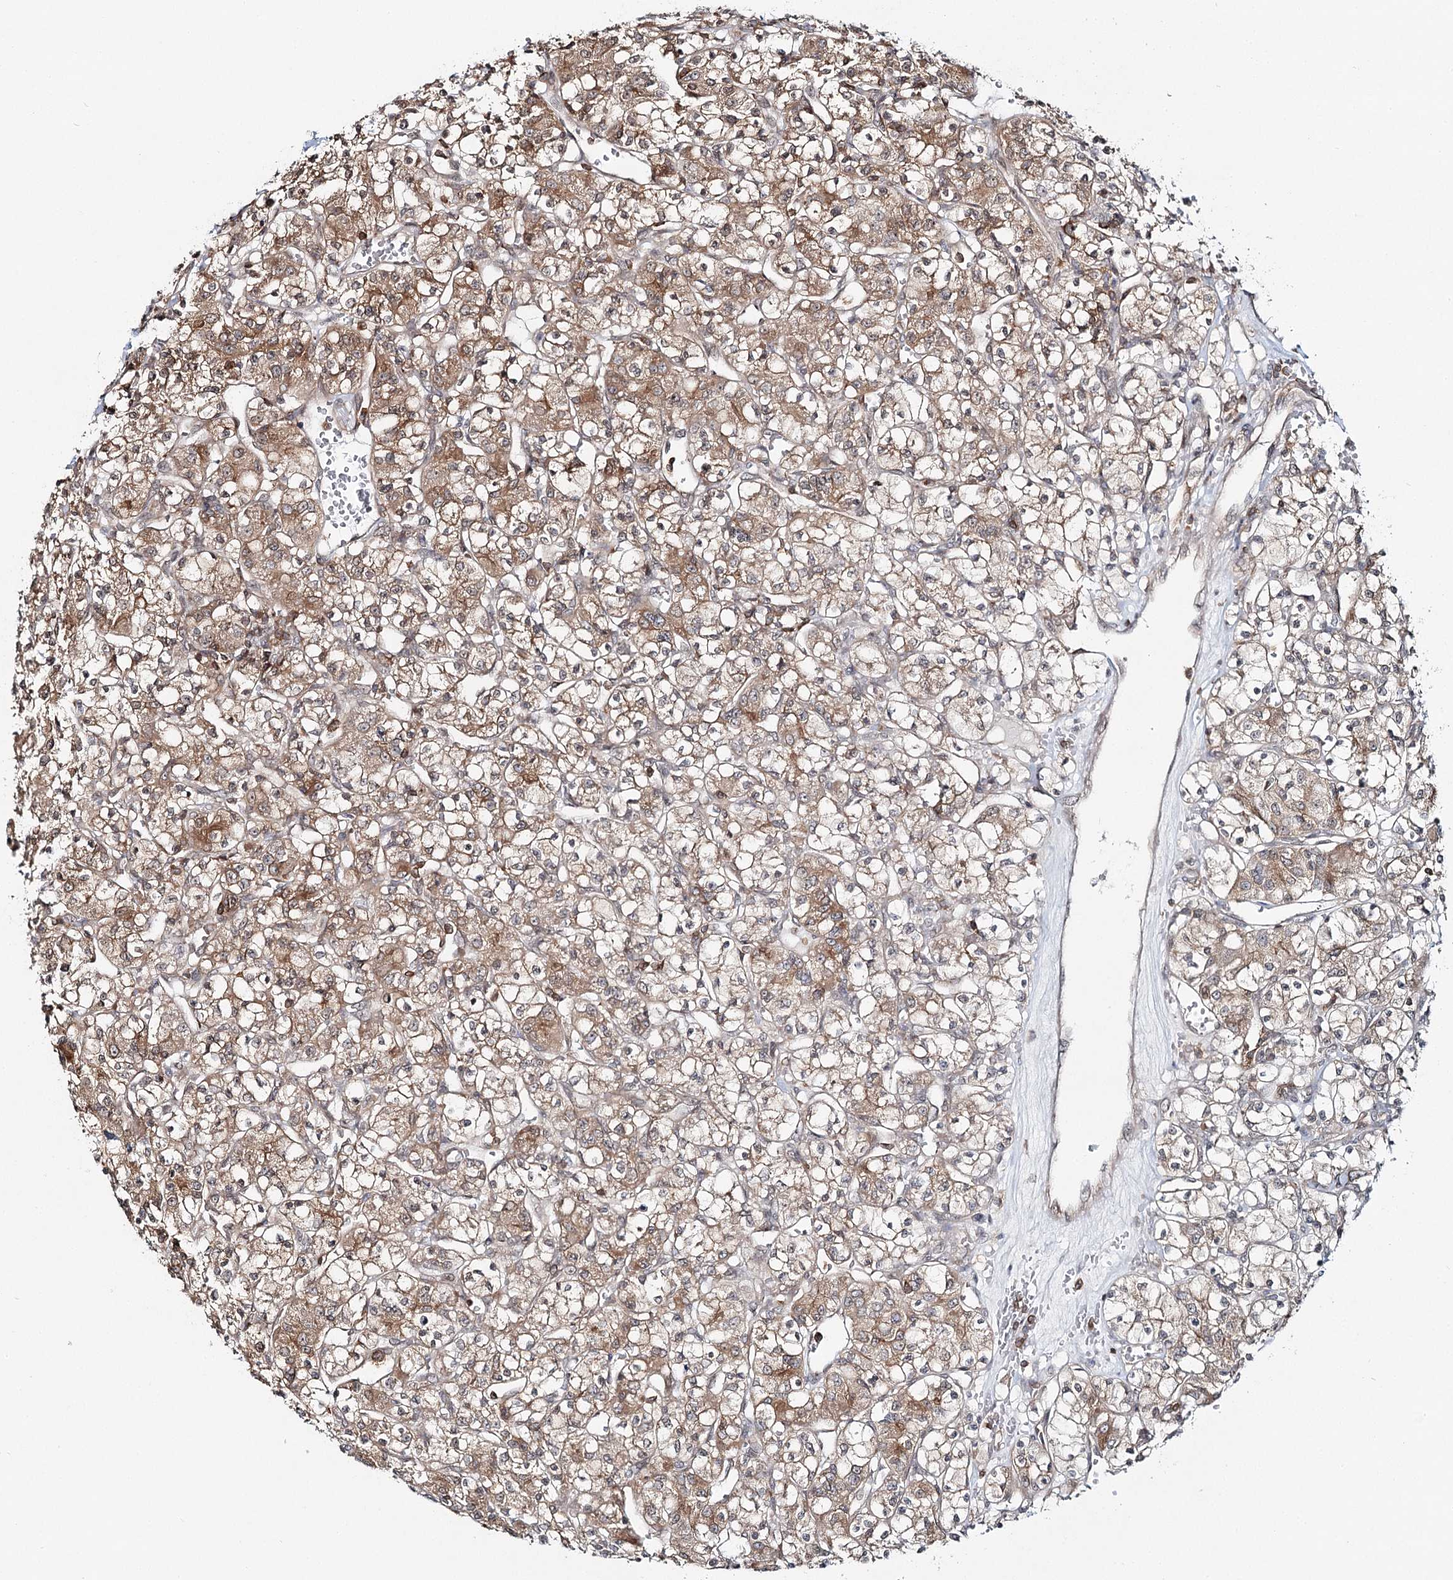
{"staining": {"intensity": "moderate", "quantity": ">75%", "location": "cytoplasmic/membranous"}, "tissue": "renal cancer", "cell_type": "Tumor cells", "image_type": "cancer", "snomed": [{"axis": "morphology", "description": "Adenocarcinoma, NOS"}, {"axis": "topography", "description": "Kidney"}], "caption": "This is a micrograph of IHC staining of renal cancer, which shows moderate expression in the cytoplasmic/membranous of tumor cells.", "gene": "FAM120B", "patient": {"sex": "female", "age": 59}}